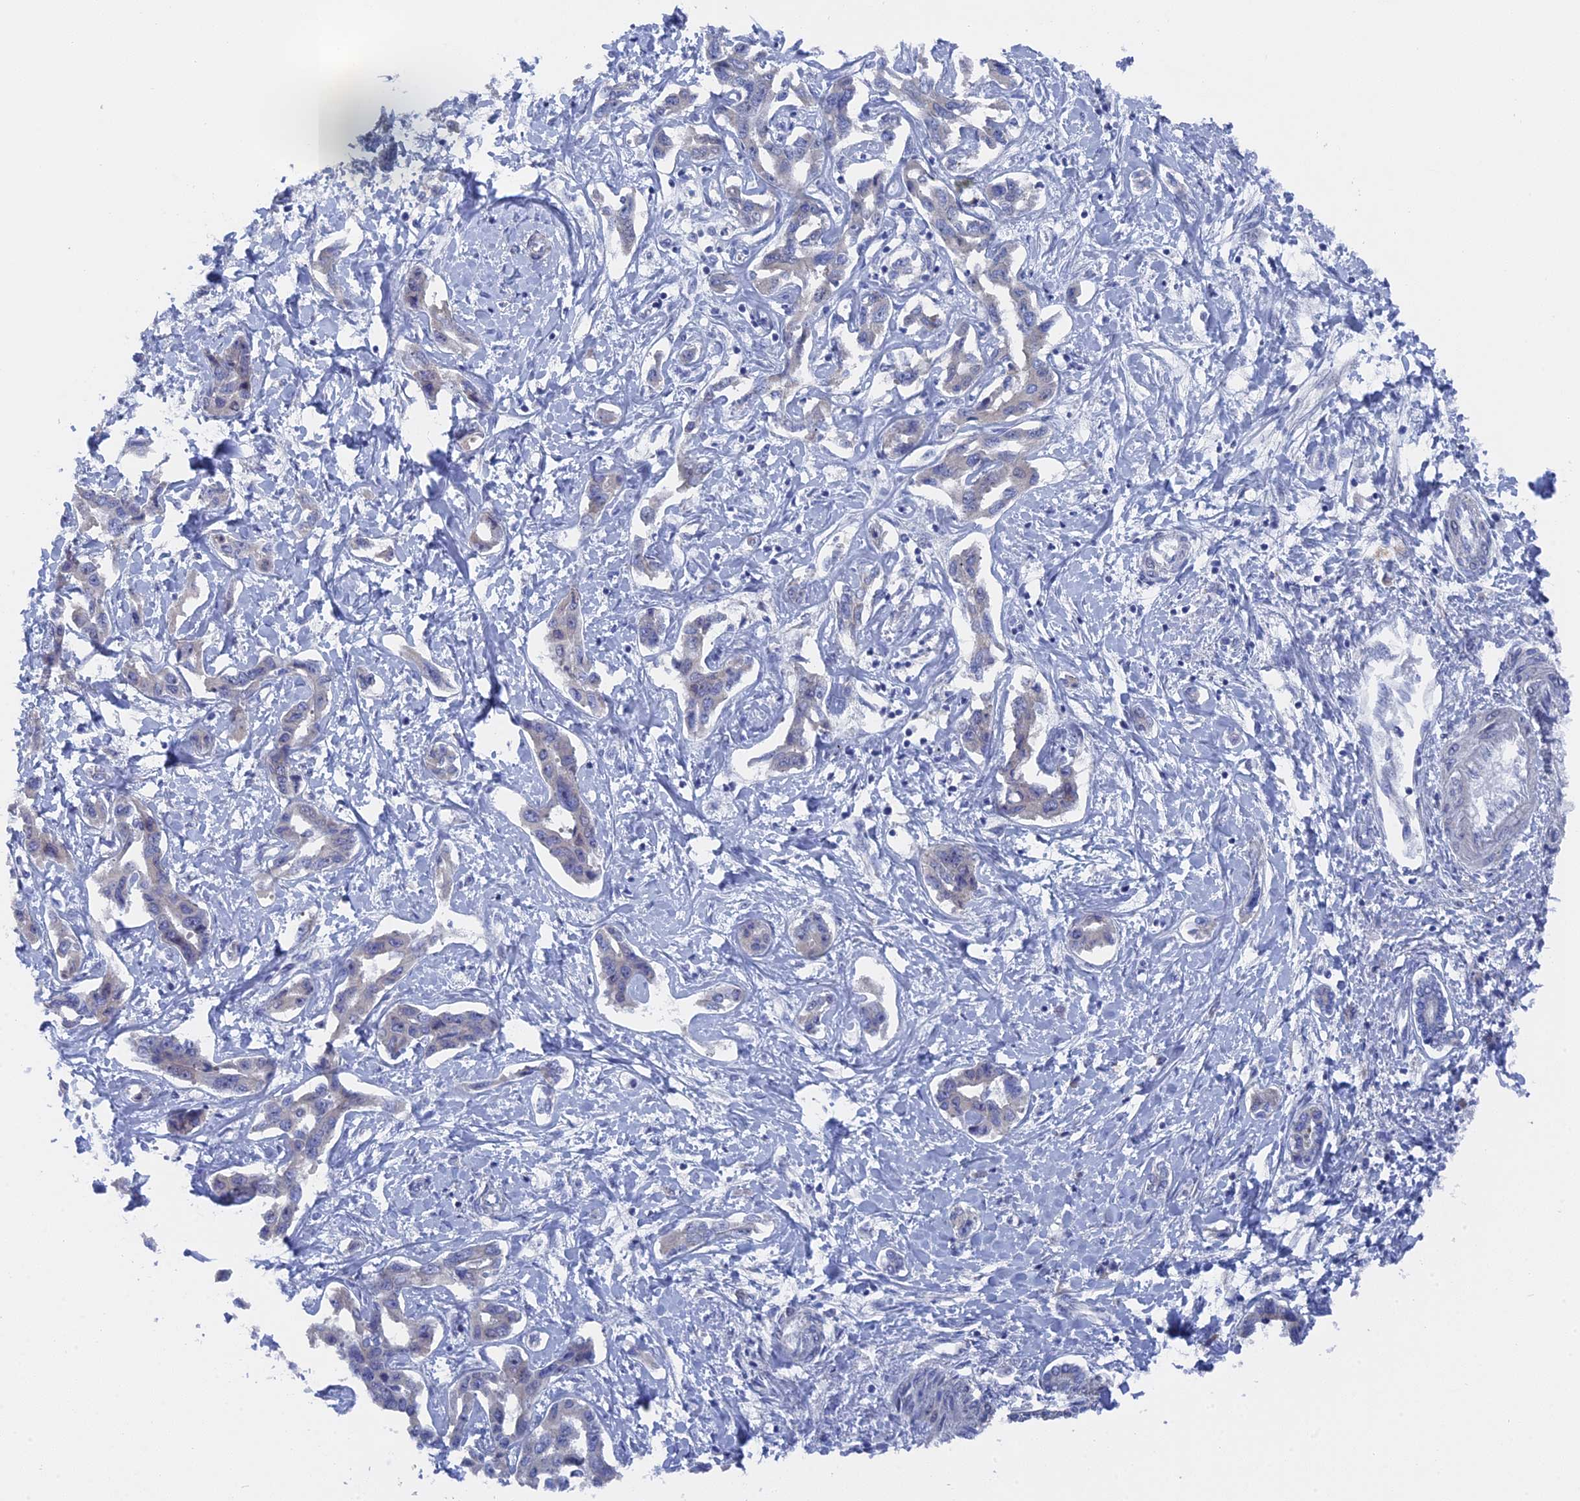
{"staining": {"intensity": "negative", "quantity": "none", "location": "none"}, "tissue": "liver cancer", "cell_type": "Tumor cells", "image_type": "cancer", "snomed": [{"axis": "morphology", "description": "Cholangiocarcinoma"}, {"axis": "topography", "description": "Liver"}], "caption": "There is no significant staining in tumor cells of liver cholangiocarcinoma.", "gene": "TMEM161A", "patient": {"sex": "male", "age": 59}}